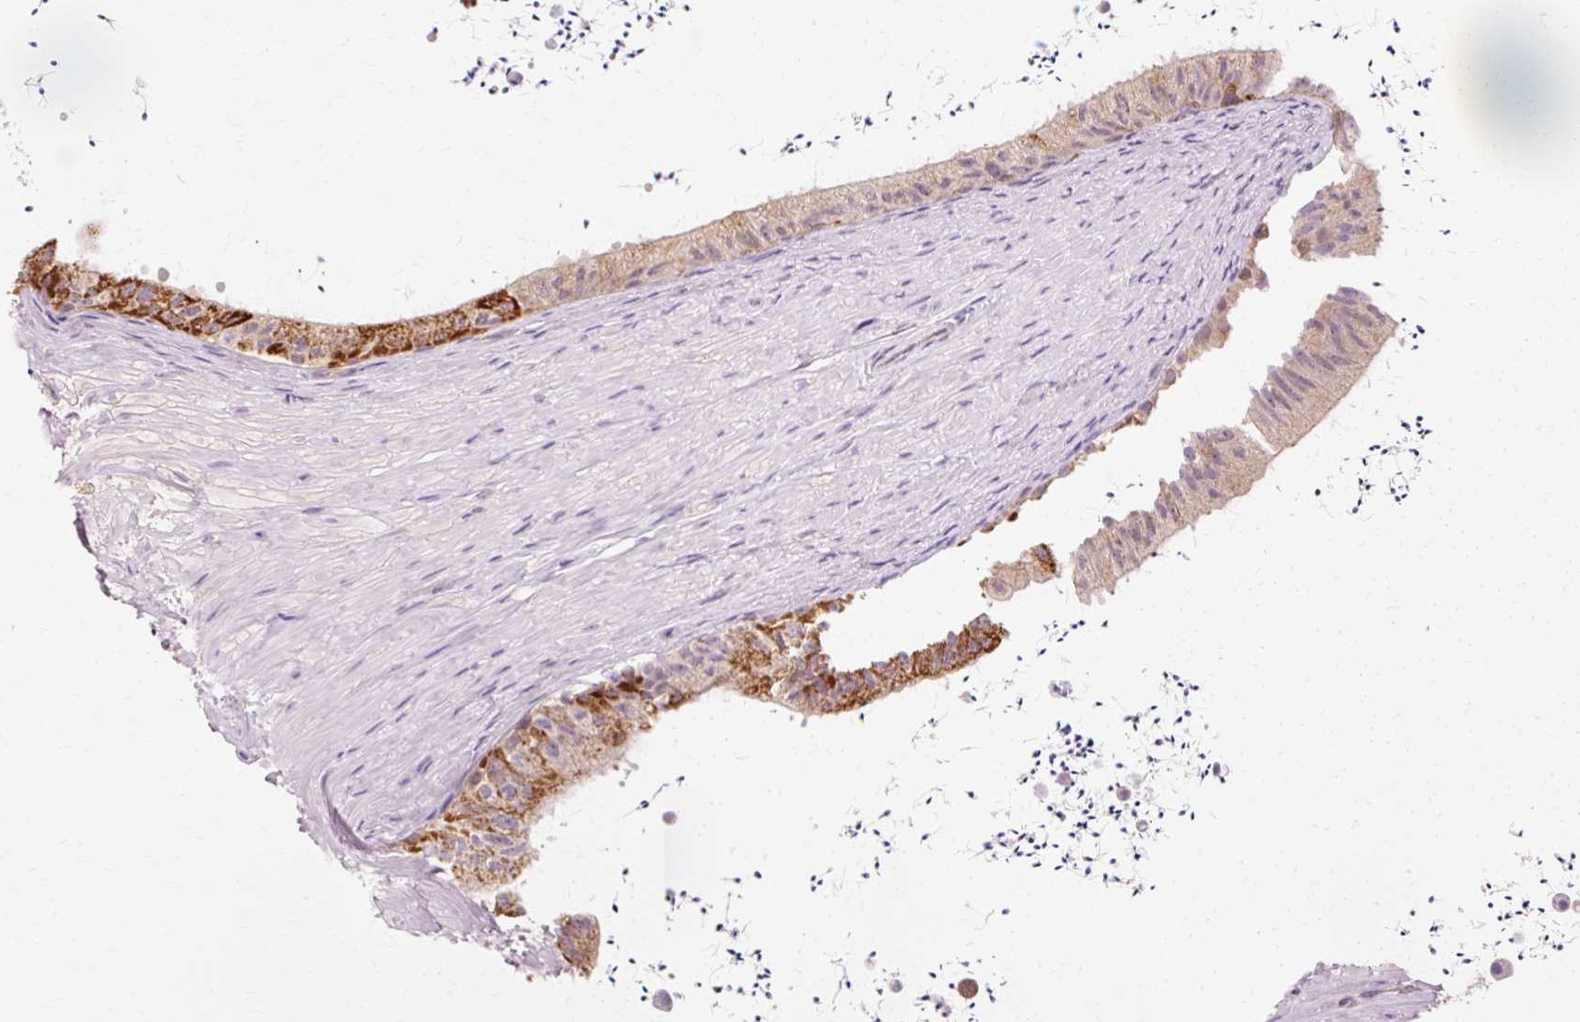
{"staining": {"intensity": "strong", "quantity": "<25%", "location": "cytoplasmic/membranous"}, "tissue": "epididymis", "cell_type": "Glandular cells", "image_type": "normal", "snomed": [{"axis": "morphology", "description": "Normal tissue, NOS"}, {"axis": "topography", "description": "Epididymis"}, {"axis": "topography", "description": "Peripheral nerve tissue"}], "caption": "Strong cytoplasmic/membranous staining is present in approximately <25% of glandular cells in benign epididymis. Immunohistochemistry stains the protein in brown and the nuclei are stained blue.", "gene": "GPX1", "patient": {"sex": "male", "age": 32}}